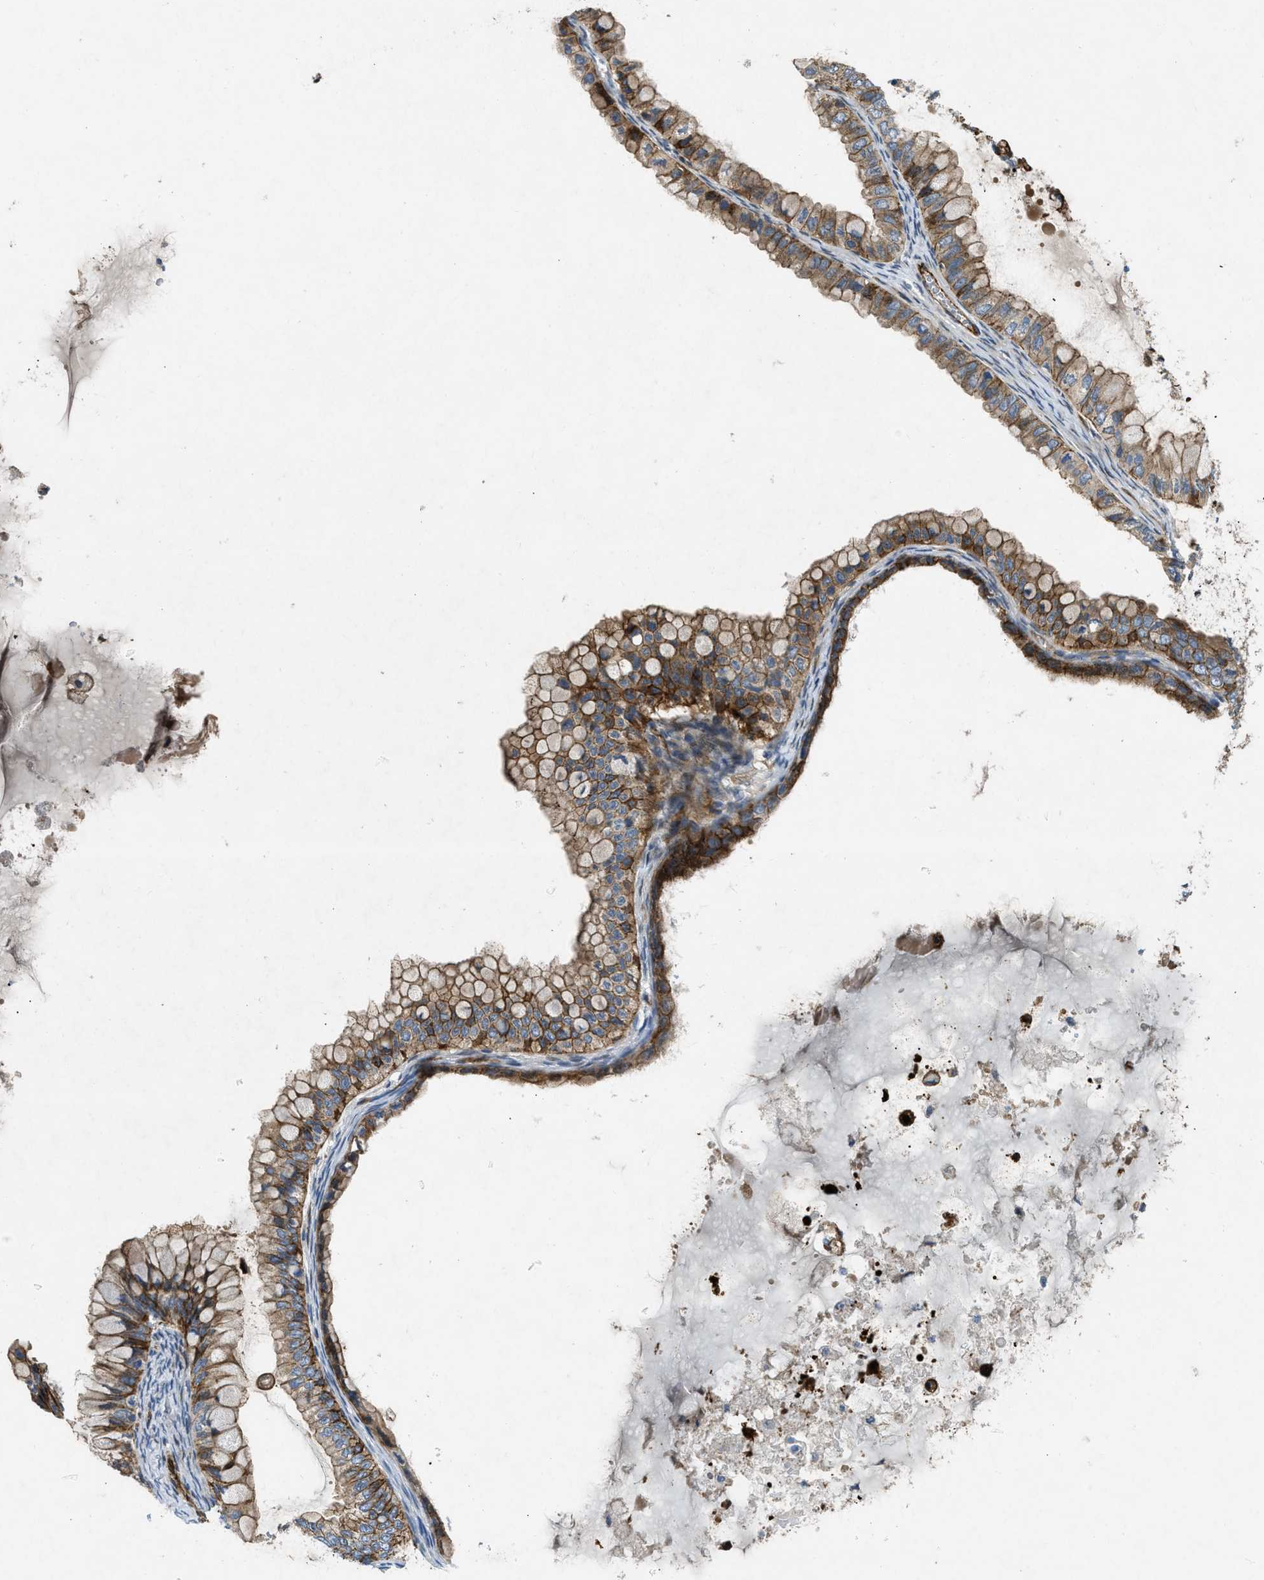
{"staining": {"intensity": "moderate", "quantity": ">75%", "location": "cytoplasmic/membranous"}, "tissue": "ovarian cancer", "cell_type": "Tumor cells", "image_type": "cancer", "snomed": [{"axis": "morphology", "description": "Cystadenocarcinoma, mucinous, NOS"}, {"axis": "topography", "description": "Ovary"}], "caption": "Protein expression analysis of human mucinous cystadenocarcinoma (ovarian) reveals moderate cytoplasmic/membranous positivity in approximately >75% of tumor cells. The staining was performed using DAB (3,3'-diaminobenzidine), with brown indicating positive protein expression. Nuclei are stained blue with hematoxylin.", "gene": "NYNRIN", "patient": {"sex": "female", "age": 80}}